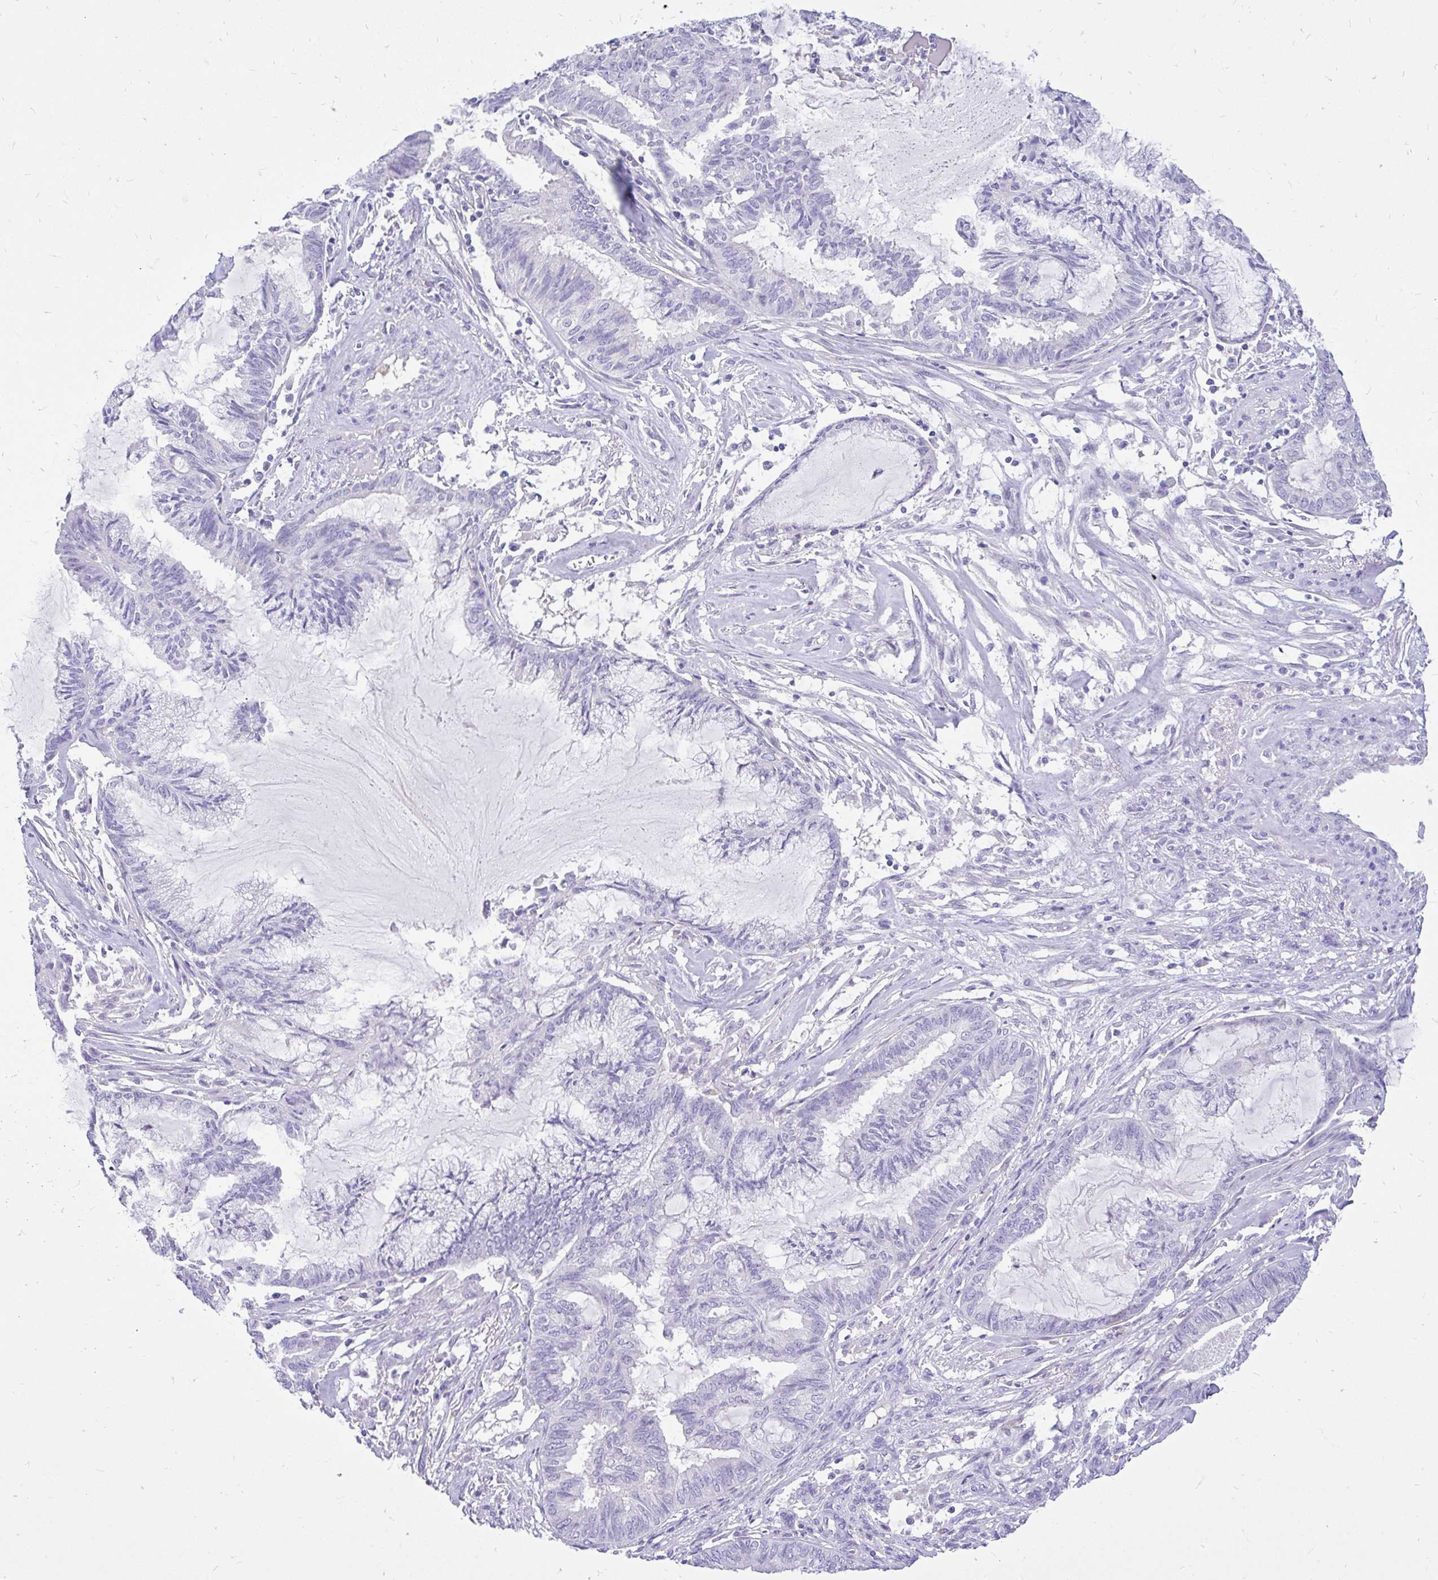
{"staining": {"intensity": "negative", "quantity": "none", "location": "none"}, "tissue": "endometrial cancer", "cell_type": "Tumor cells", "image_type": "cancer", "snomed": [{"axis": "morphology", "description": "Adenocarcinoma, NOS"}, {"axis": "topography", "description": "Endometrium"}], "caption": "Immunohistochemistry (IHC) micrograph of endometrial adenocarcinoma stained for a protein (brown), which demonstrates no expression in tumor cells.", "gene": "MAP1LC3A", "patient": {"sex": "female", "age": 86}}